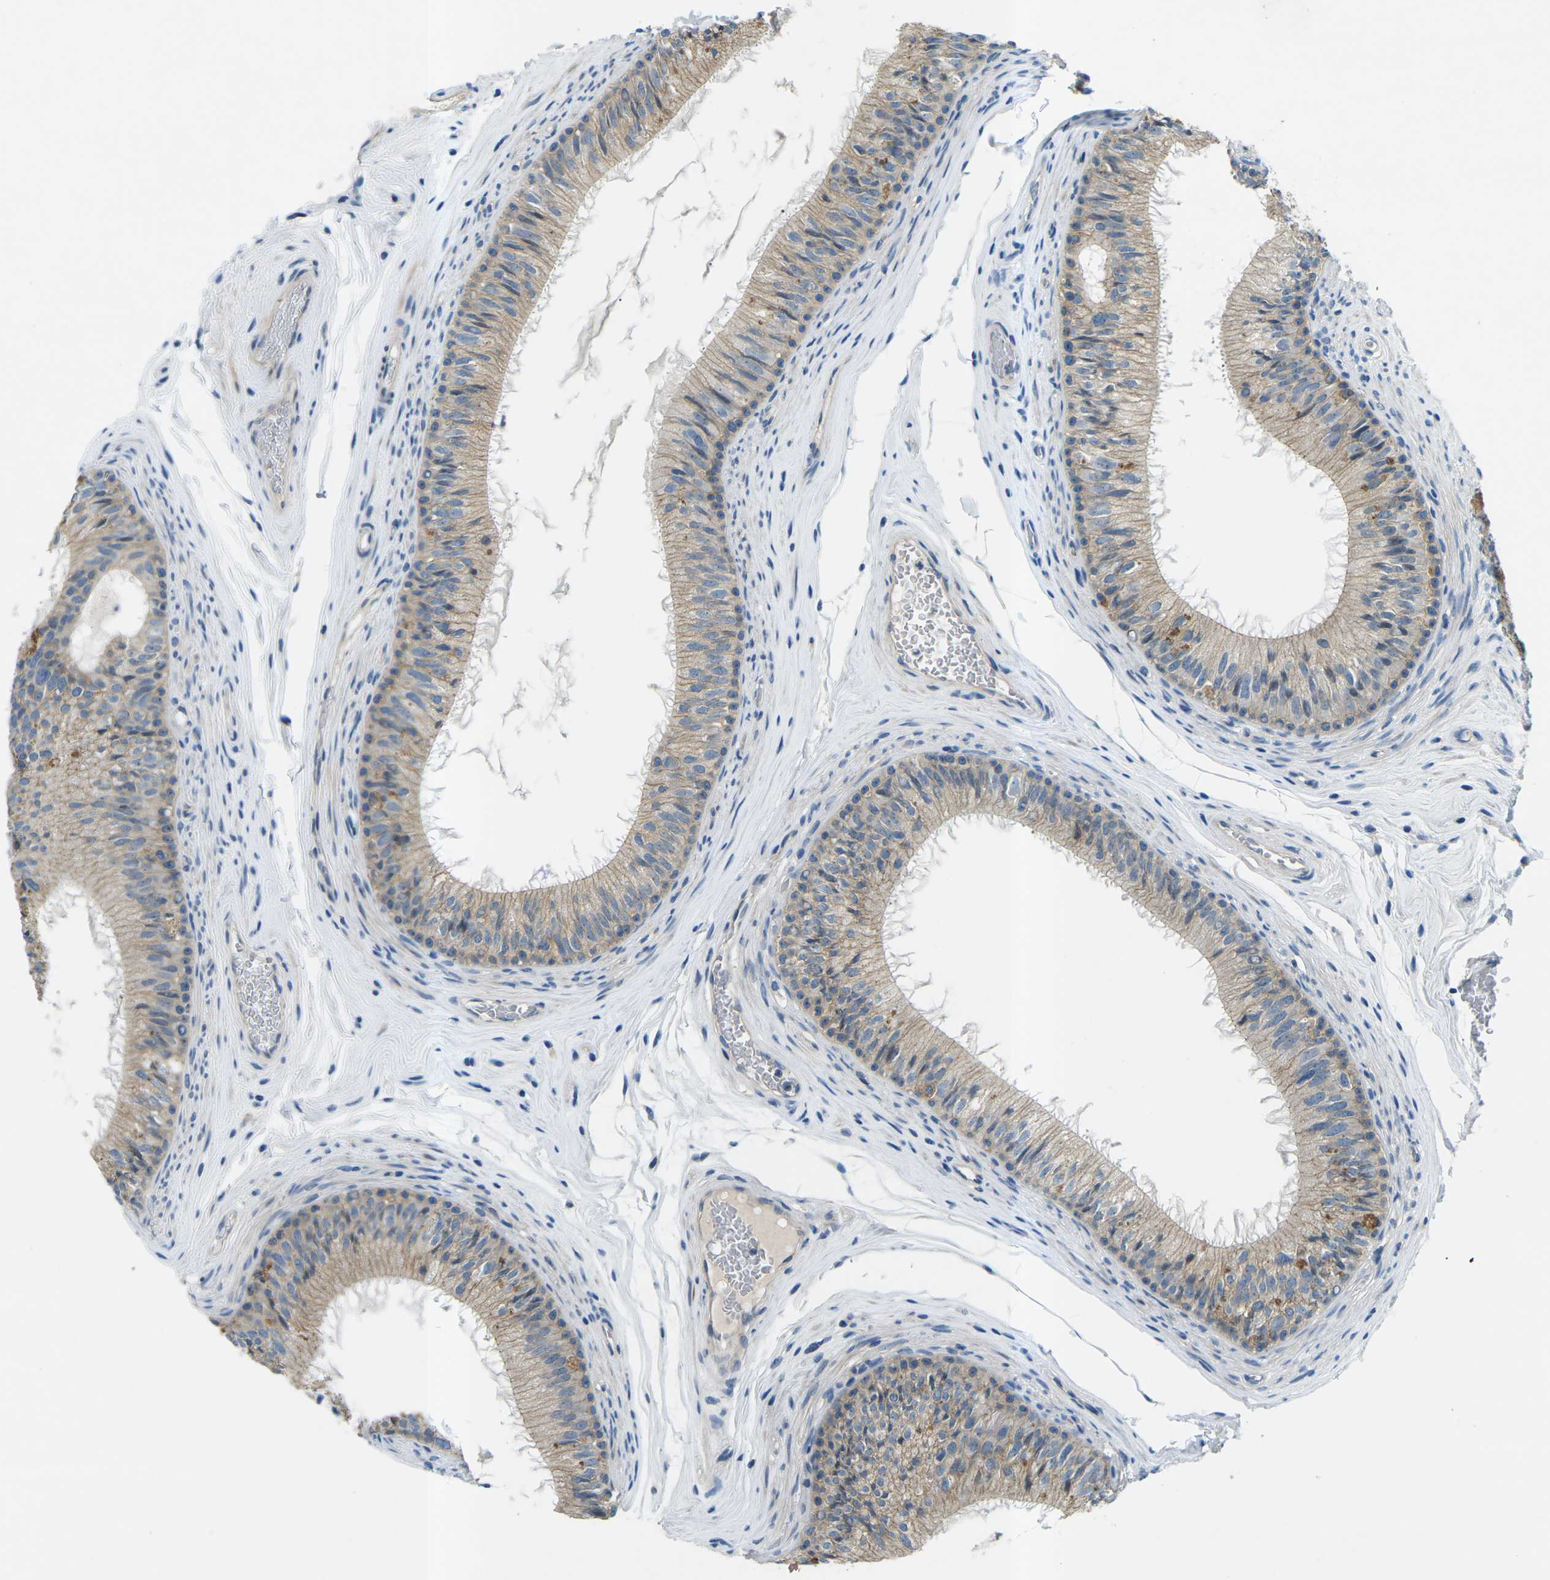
{"staining": {"intensity": "moderate", "quantity": ">75%", "location": "cytoplasmic/membranous"}, "tissue": "epididymis", "cell_type": "Glandular cells", "image_type": "normal", "snomed": [{"axis": "morphology", "description": "Normal tissue, NOS"}, {"axis": "topography", "description": "Testis"}, {"axis": "topography", "description": "Epididymis"}], "caption": "This is a micrograph of IHC staining of unremarkable epididymis, which shows moderate expression in the cytoplasmic/membranous of glandular cells.", "gene": "CTNND1", "patient": {"sex": "male", "age": 36}}